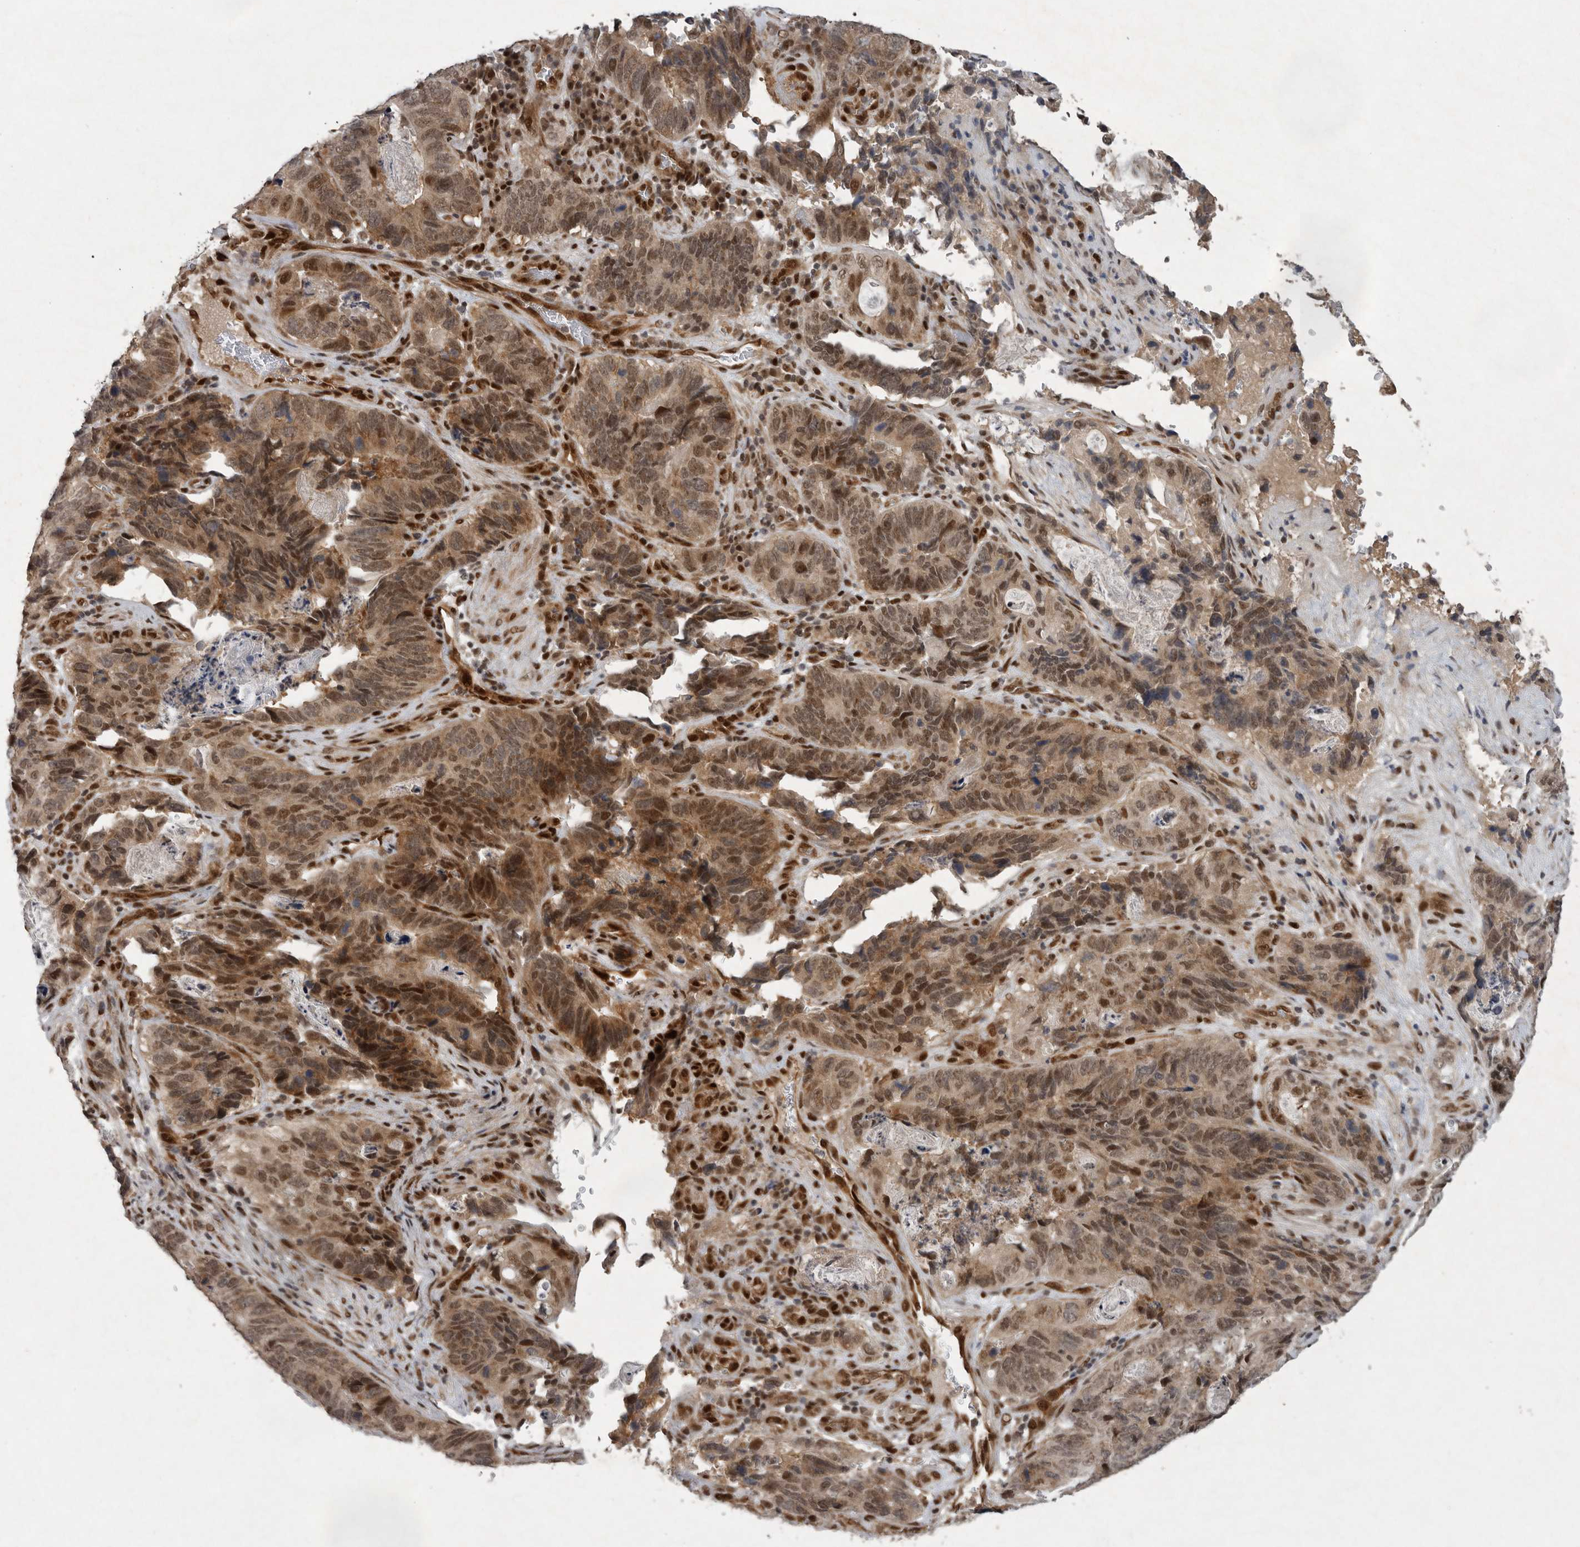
{"staining": {"intensity": "moderate", "quantity": ">75%", "location": "cytoplasmic/membranous,nuclear"}, "tissue": "stomach cancer", "cell_type": "Tumor cells", "image_type": "cancer", "snomed": [{"axis": "morphology", "description": "Normal tissue, NOS"}, {"axis": "morphology", "description": "Adenocarcinoma, NOS"}, {"axis": "topography", "description": "Stomach"}], "caption": "Moderate cytoplasmic/membranous and nuclear protein expression is identified in approximately >75% of tumor cells in stomach cancer.", "gene": "CDC27", "patient": {"sex": "female", "age": 89}}